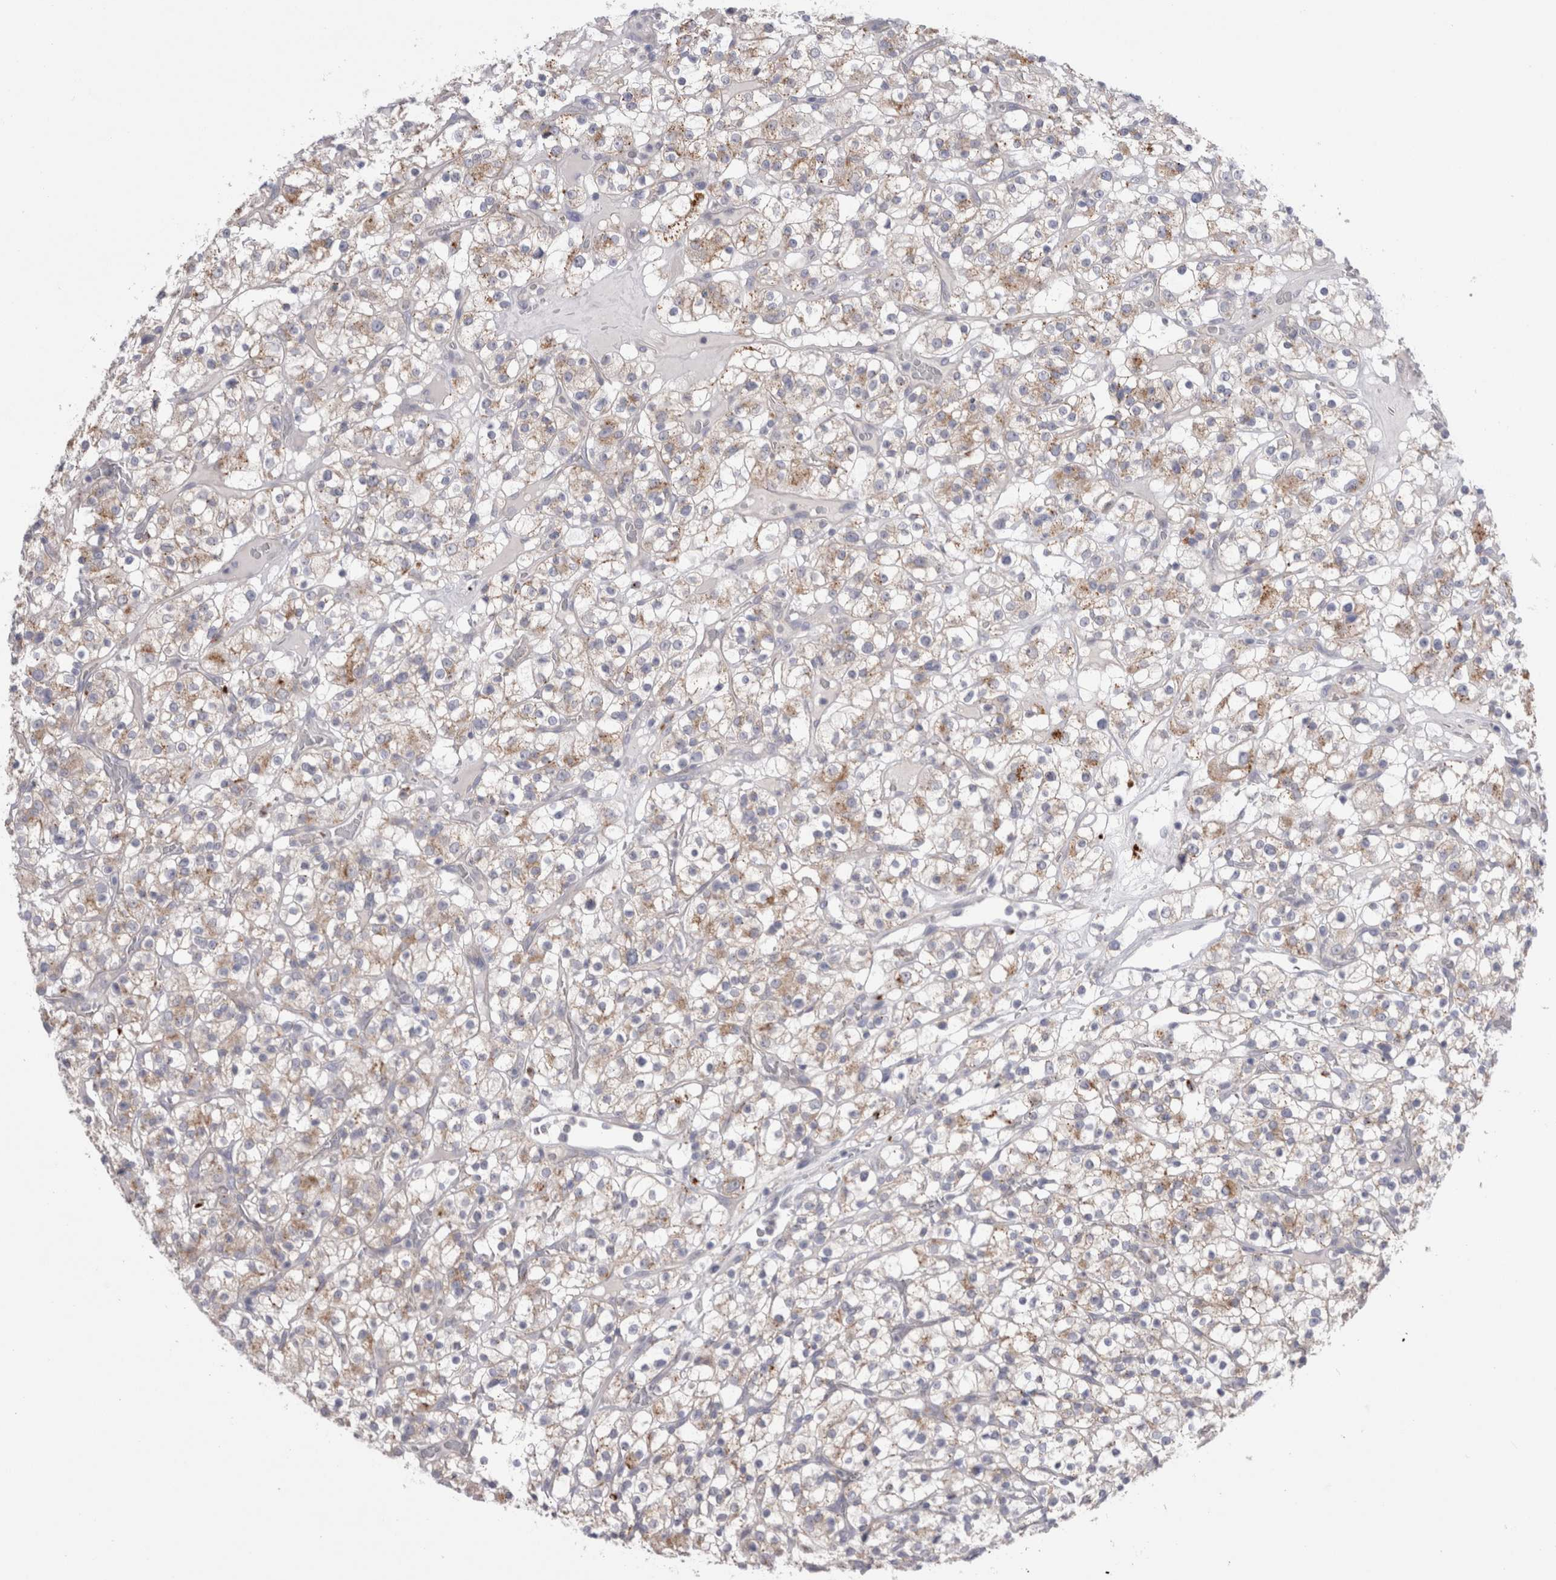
{"staining": {"intensity": "weak", "quantity": ">75%", "location": "cytoplasmic/membranous"}, "tissue": "renal cancer", "cell_type": "Tumor cells", "image_type": "cancer", "snomed": [{"axis": "morphology", "description": "Normal tissue, NOS"}, {"axis": "morphology", "description": "Adenocarcinoma, NOS"}, {"axis": "topography", "description": "Kidney"}], "caption": "Renal adenocarcinoma stained with DAB (3,3'-diaminobenzidine) IHC shows low levels of weak cytoplasmic/membranous expression in approximately >75% of tumor cells.", "gene": "EPDR1", "patient": {"sex": "female", "age": 72}}